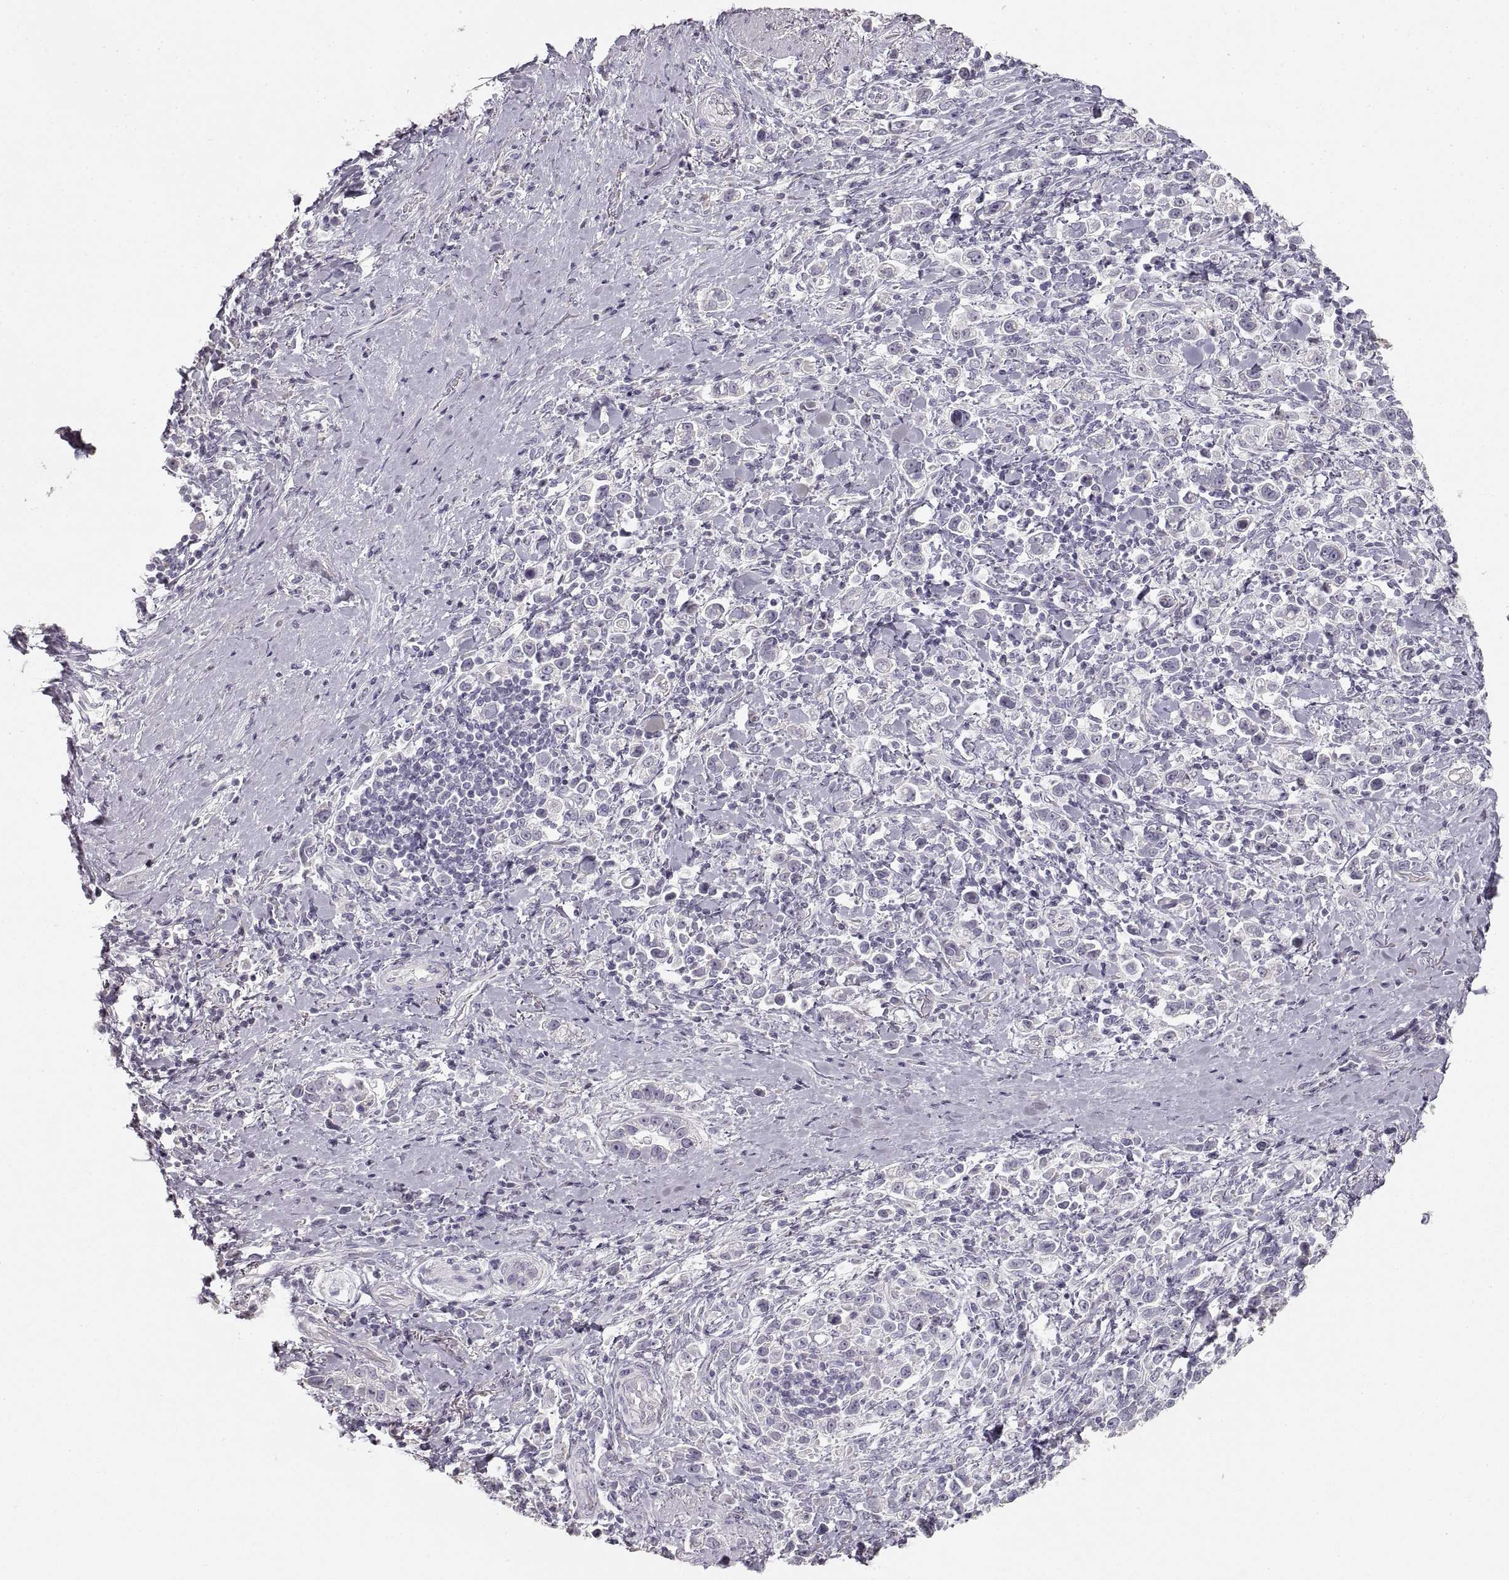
{"staining": {"intensity": "negative", "quantity": "none", "location": "none"}, "tissue": "stomach cancer", "cell_type": "Tumor cells", "image_type": "cancer", "snomed": [{"axis": "morphology", "description": "Adenocarcinoma, NOS"}, {"axis": "topography", "description": "Stomach"}], "caption": "Immunohistochemical staining of human stomach cancer demonstrates no significant positivity in tumor cells.", "gene": "ZP3", "patient": {"sex": "male", "age": 93}}